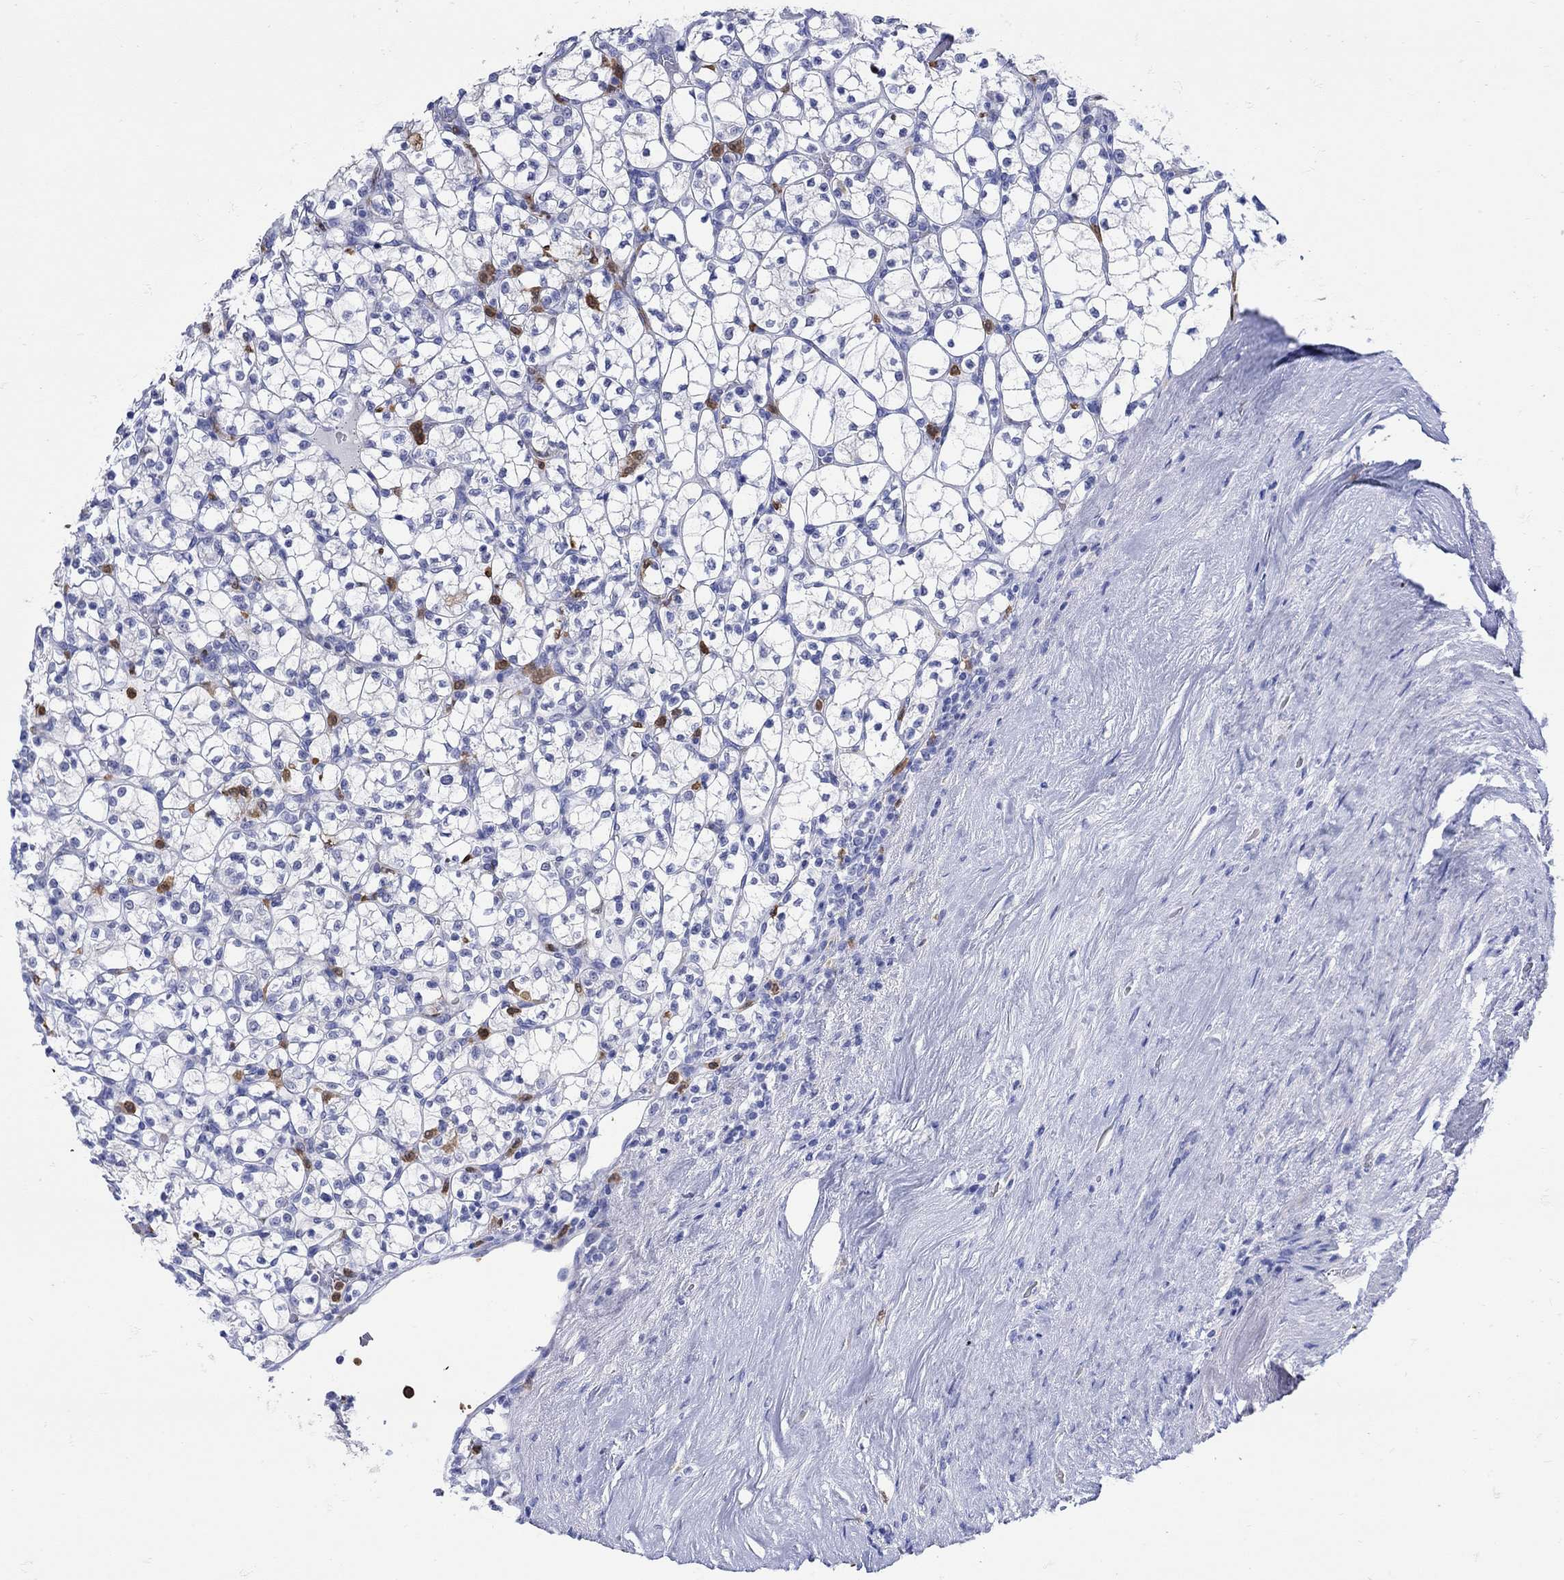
{"staining": {"intensity": "negative", "quantity": "none", "location": "none"}, "tissue": "renal cancer", "cell_type": "Tumor cells", "image_type": "cancer", "snomed": [{"axis": "morphology", "description": "Adenocarcinoma, NOS"}, {"axis": "topography", "description": "Kidney"}], "caption": "IHC of renal adenocarcinoma displays no positivity in tumor cells. The staining was performed using DAB (3,3'-diaminobenzidine) to visualize the protein expression in brown, while the nuclei were stained in blue with hematoxylin (Magnification: 20x).", "gene": "LINGO3", "patient": {"sex": "female", "age": 89}}